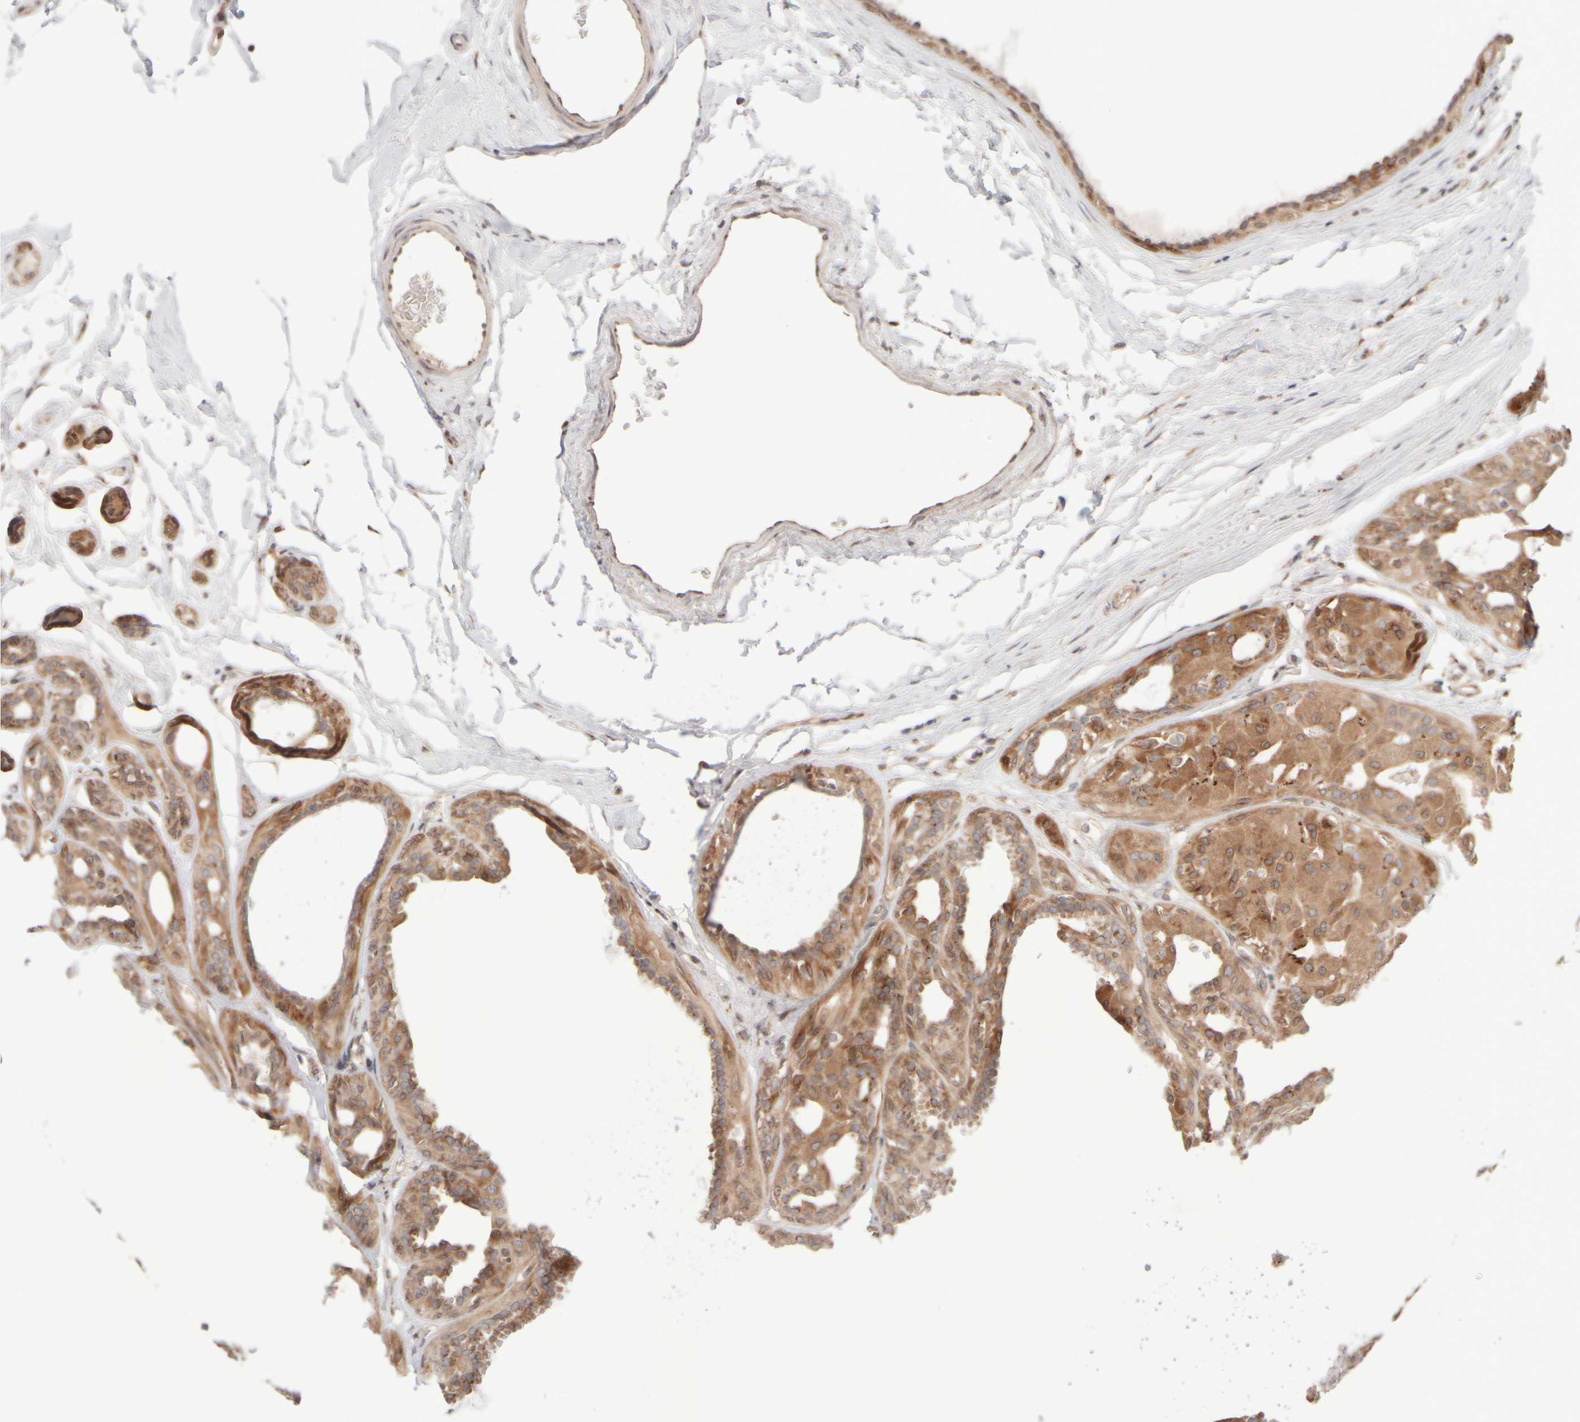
{"staining": {"intensity": "moderate", "quantity": ">75%", "location": "cytoplasmic/membranous"}, "tissue": "breast cancer", "cell_type": "Tumor cells", "image_type": "cancer", "snomed": [{"axis": "morphology", "description": "Duct carcinoma"}, {"axis": "topography", "description": "Breast"}], "caption": "This is an image of IHC staining of breast cancer, which shows moderate staining in the cytoplasmic/membranous of tumor cells.", "gene": "GCN1", "patient": {"sex": "female", "age": 55}}